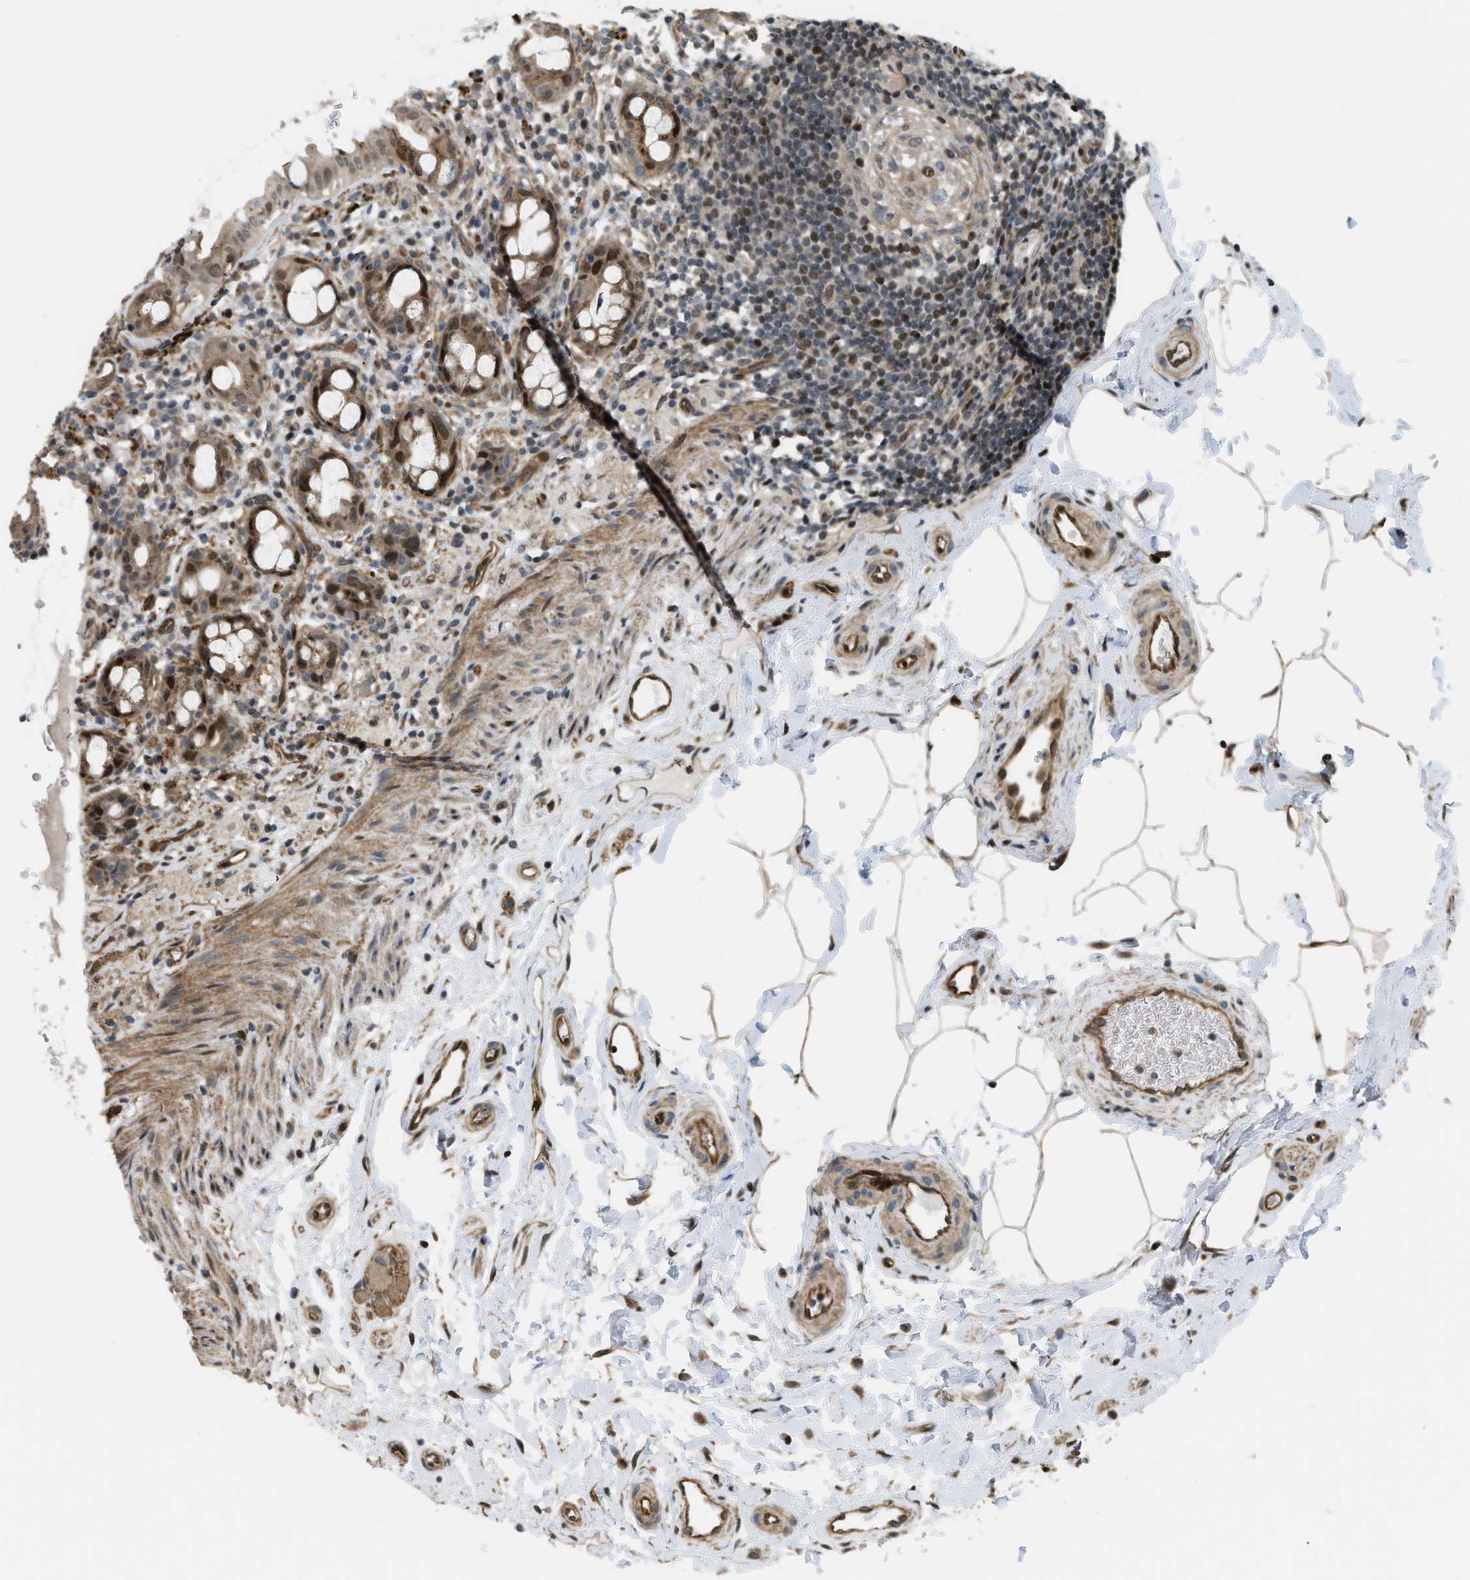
{"staining": {"intensity": "strong", "quantity": "25%-75%", "location": "cytoplasmic/membranous,nuclear"}, "tissue": "rectum", "cell_type": "Glandular cells", "image_type": "normal", "snomed": [{"axis": "morphology", "description": "Normal tissue, NOS"}, {"axis": "topography", "description": "Rectum"}], "caption": "A brown stain labels strong cytoplasmic/membranous,nuclear staining of a protein in glandular cells of benign rectum. Using DAB (brown) and hematoxylin (blue) stains, captured at high magnification using brightfield microscopy.", "gene": "LTA4H", "patient": {"sex": "male", "age": 44}}